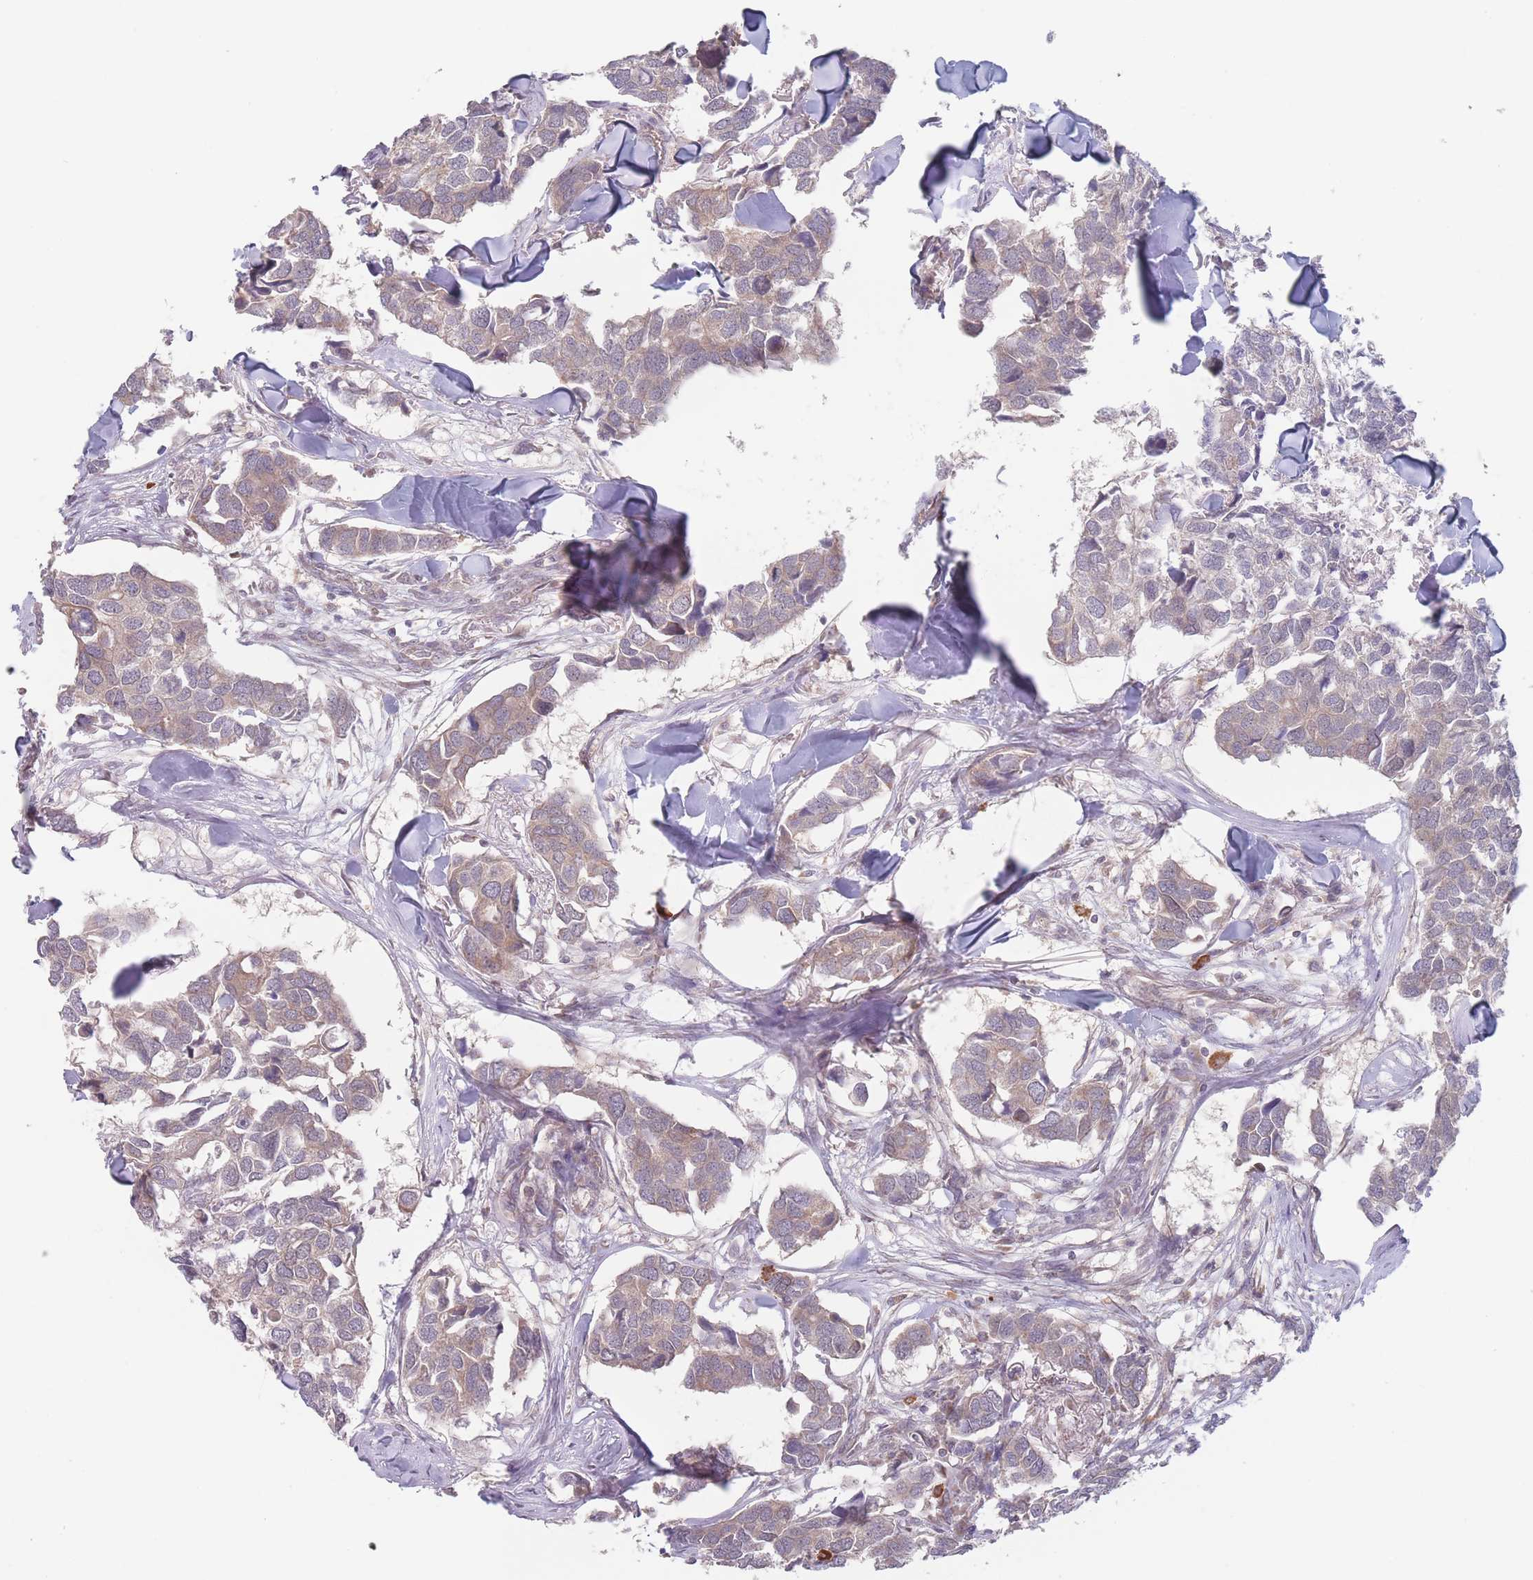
{"staining": {"intensity": "weak", "quantity": "25%-75%", "location": "cytoplasmic/membranous"}, "tissue": "breast cancer", "cell_type": "Tumor cells", "image_type": "cancer", "snomed": [{"axis": "morphology", "description": "Duct carcinoma"}, {"axis": "topography", "description": "Breast"}], "caption": "Immunohistochemical staining of human breast cancer exhibits weak cytoplasmic/membranous protein staining in about 25%-75% of tumor cells.", "gene": "PPM1A", "patient": {"sex": "female", "age": 83}}